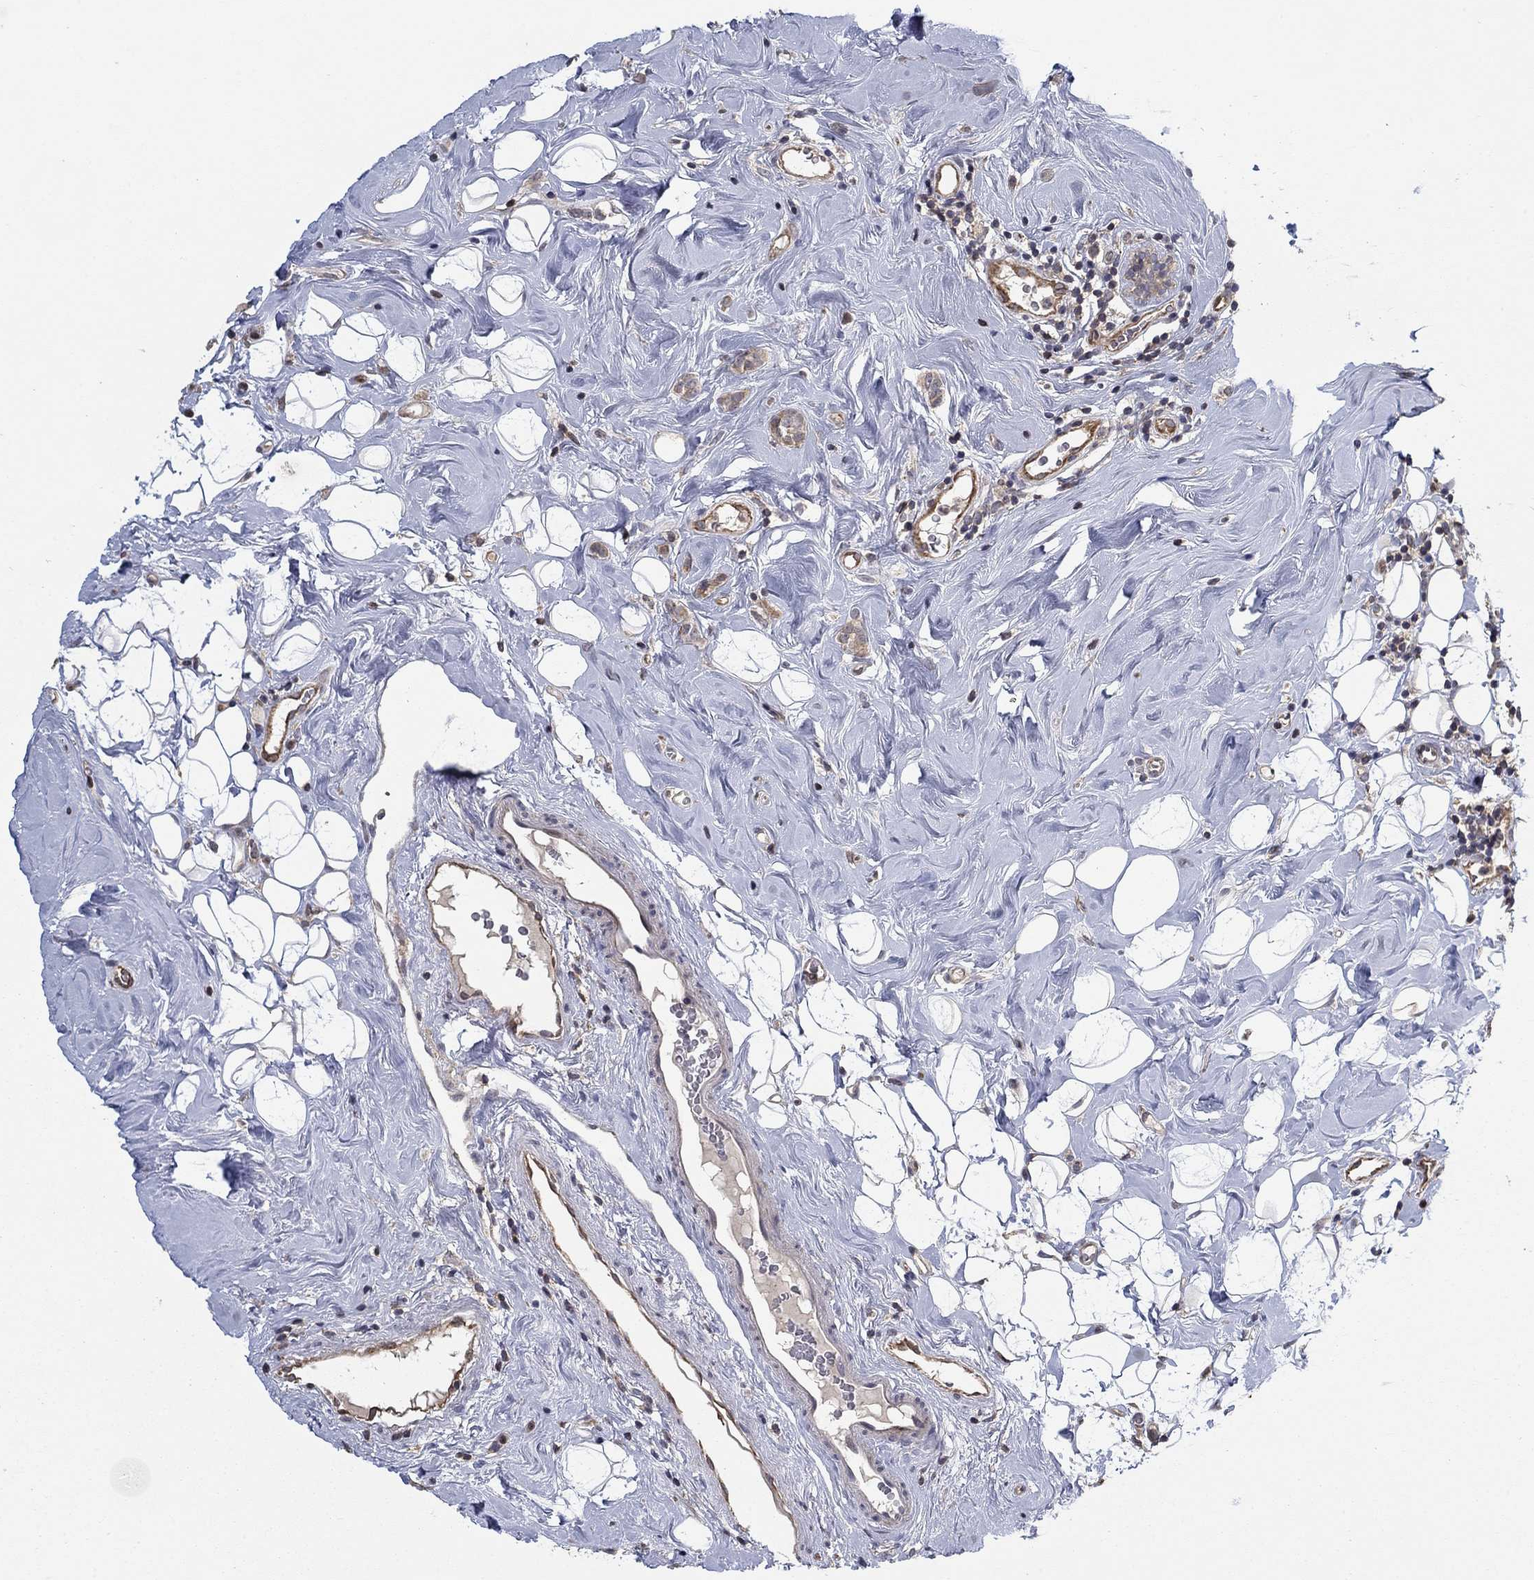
{"staining": {"intensity": "weak", "quantity": "25%-75%", "location": "cytoplasmic/membranous"}, "tissue": "breast cancer", "cell_type": "Tumor cells", "image_type": "cancer", "snomed": [{"axis": "morphology", "description": "Lobular carcinoma"}, {"axis": "topography", "description": "Breast"}], "caption": "IHC (DAB) staining of breast cancer (lobular carcinoma) shows weak cytoplasmic/membranous protein staining in approximately 25%-75% of tumor cells.", "gene": "LPCAT4", "patient": {"sex": "female", "age": 49}}